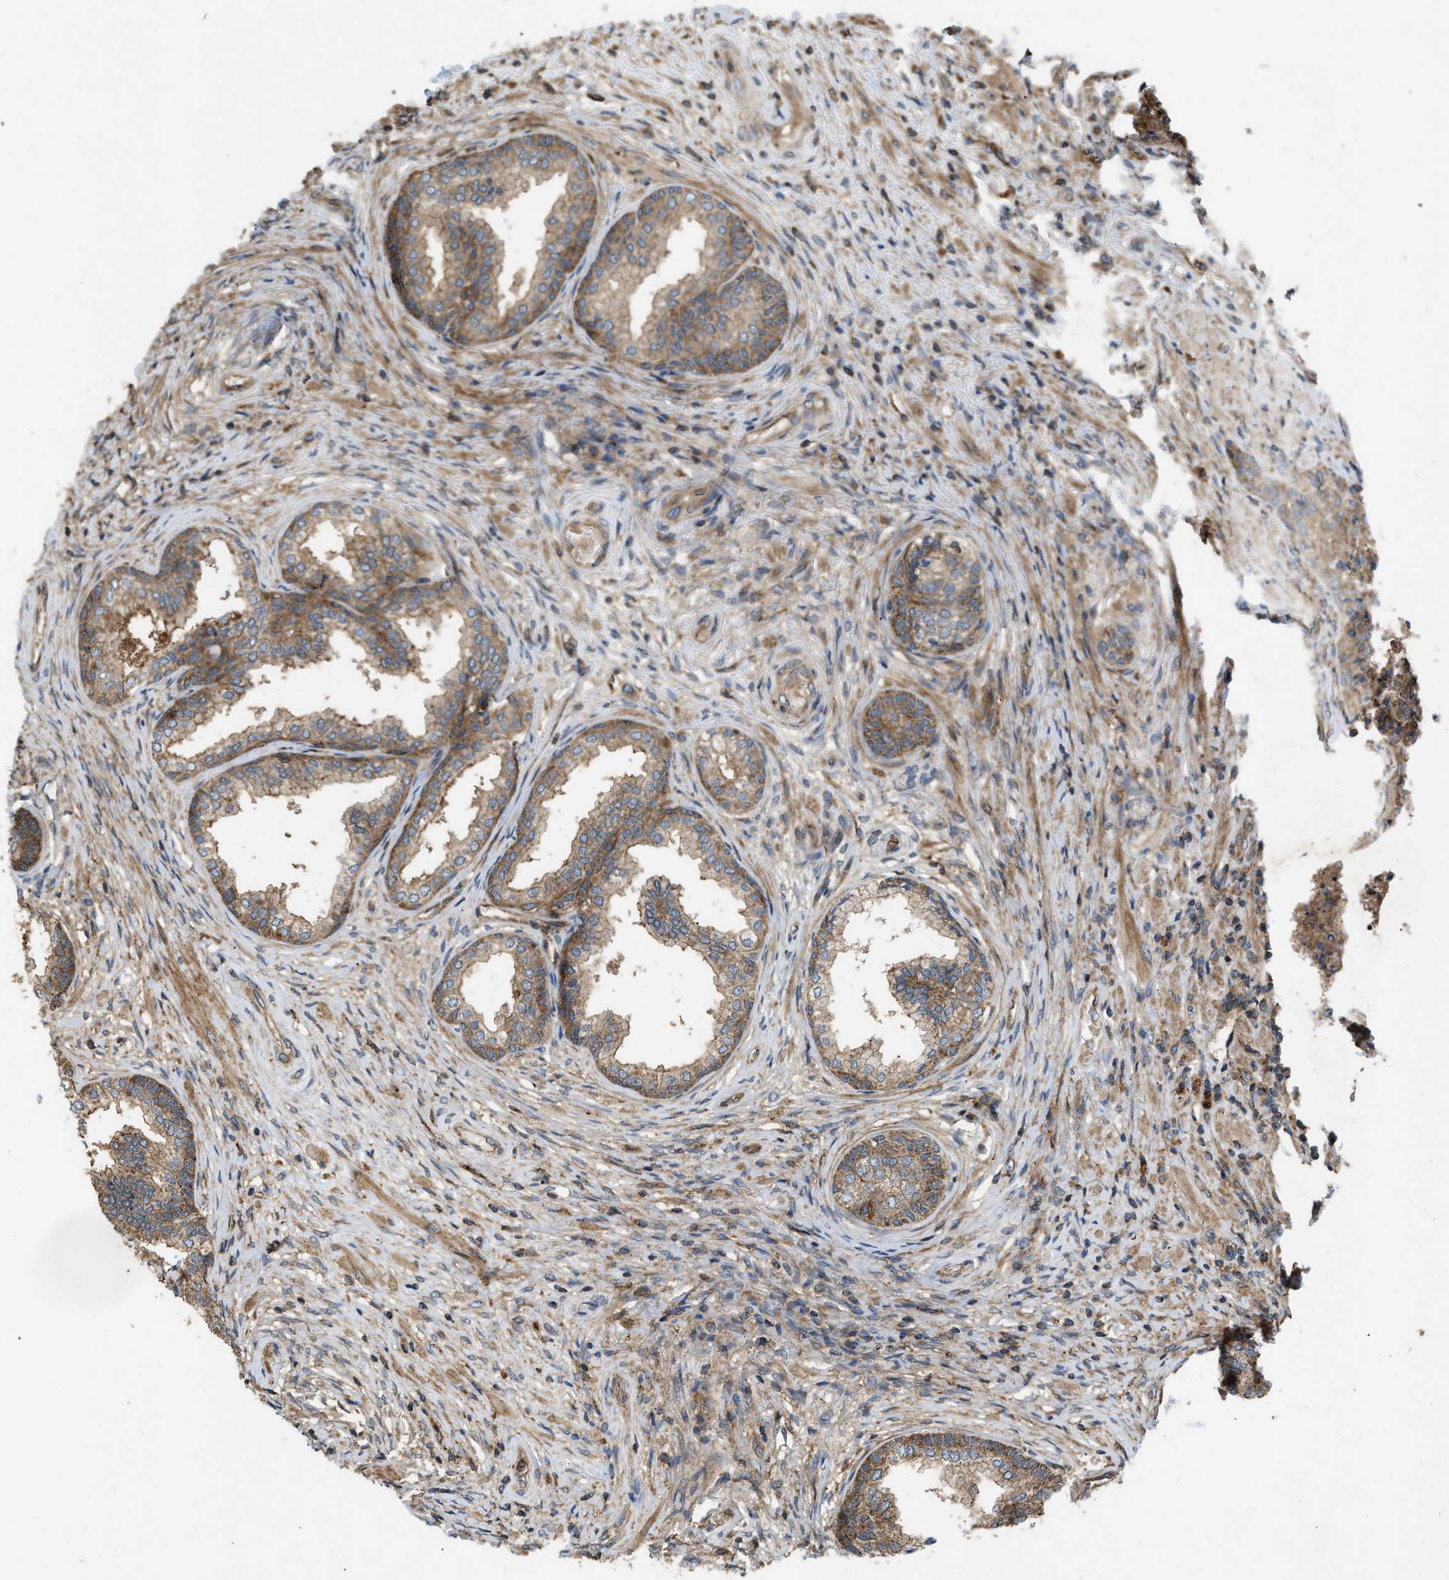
{"staining": {"intensity": "moderate", "quantity": ">75%", "location": "cytoplasmic/membranous"}, "tissue": "prostate", "cell_type": "Glandular cells", "image_type": "normal", "snomed": [{"axis": "morphology", "description": "Normal tissue, NOS"}, {"axis": "topography", "description": "Prostate"}], "caption": "High-power microscopy captured an immunohistochemistry (IHC) histopathology image of unremarkable prostate, revealing moderate cytoplasmic/membranous positivity in about >75% of glandular cells. The staining was performed using DAB (3,3'-diaminobenzidine), with brown indicating positive protein expression. Nuclei are stained blue with hematoxylin.", "gene": "GNB4", "patient": {"sex": "male", "age": 76}}